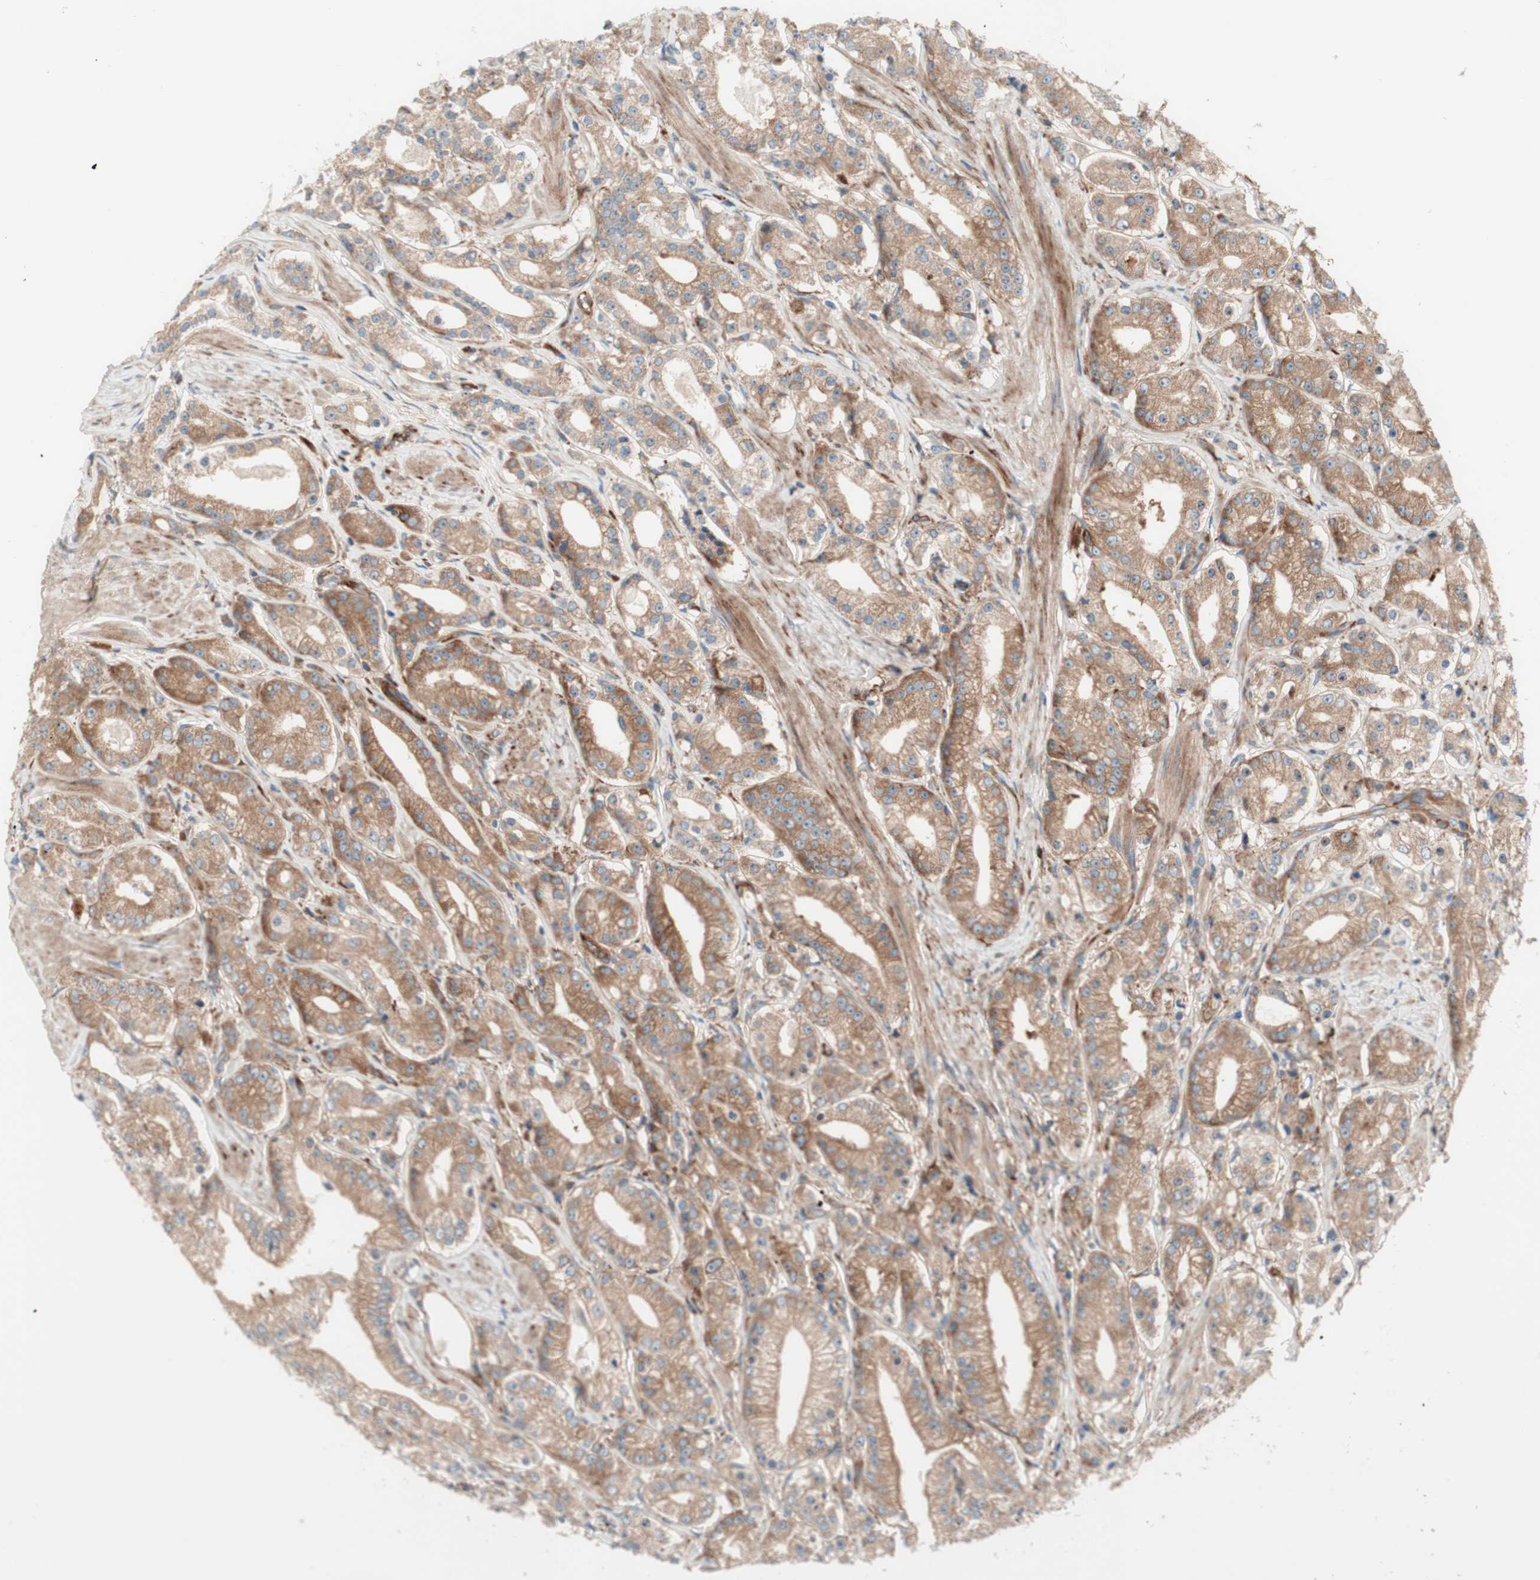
{"staining": {"intensity": "weak", "quantity": ">75%", "location": "cytoplasmic/membranous"}, "tissue": "prostate cancer", "cell_type": "Tumor cells", "image_type": "cancer", "snomed": [{"axis": "morphology", "description": "Adenocarcinoma, Low grade"}, {"axis": "topography", "description": "Prostate"}], "caption": "Weak cytoplasmic/membranous positivity for a protein is seen in approximately >75% of tumor cells of prostate adenocarcinoma (low-grade) using immunohistochemistry.", "gene": "CCN4", "patient": {"sex": "male", "age": 63}}